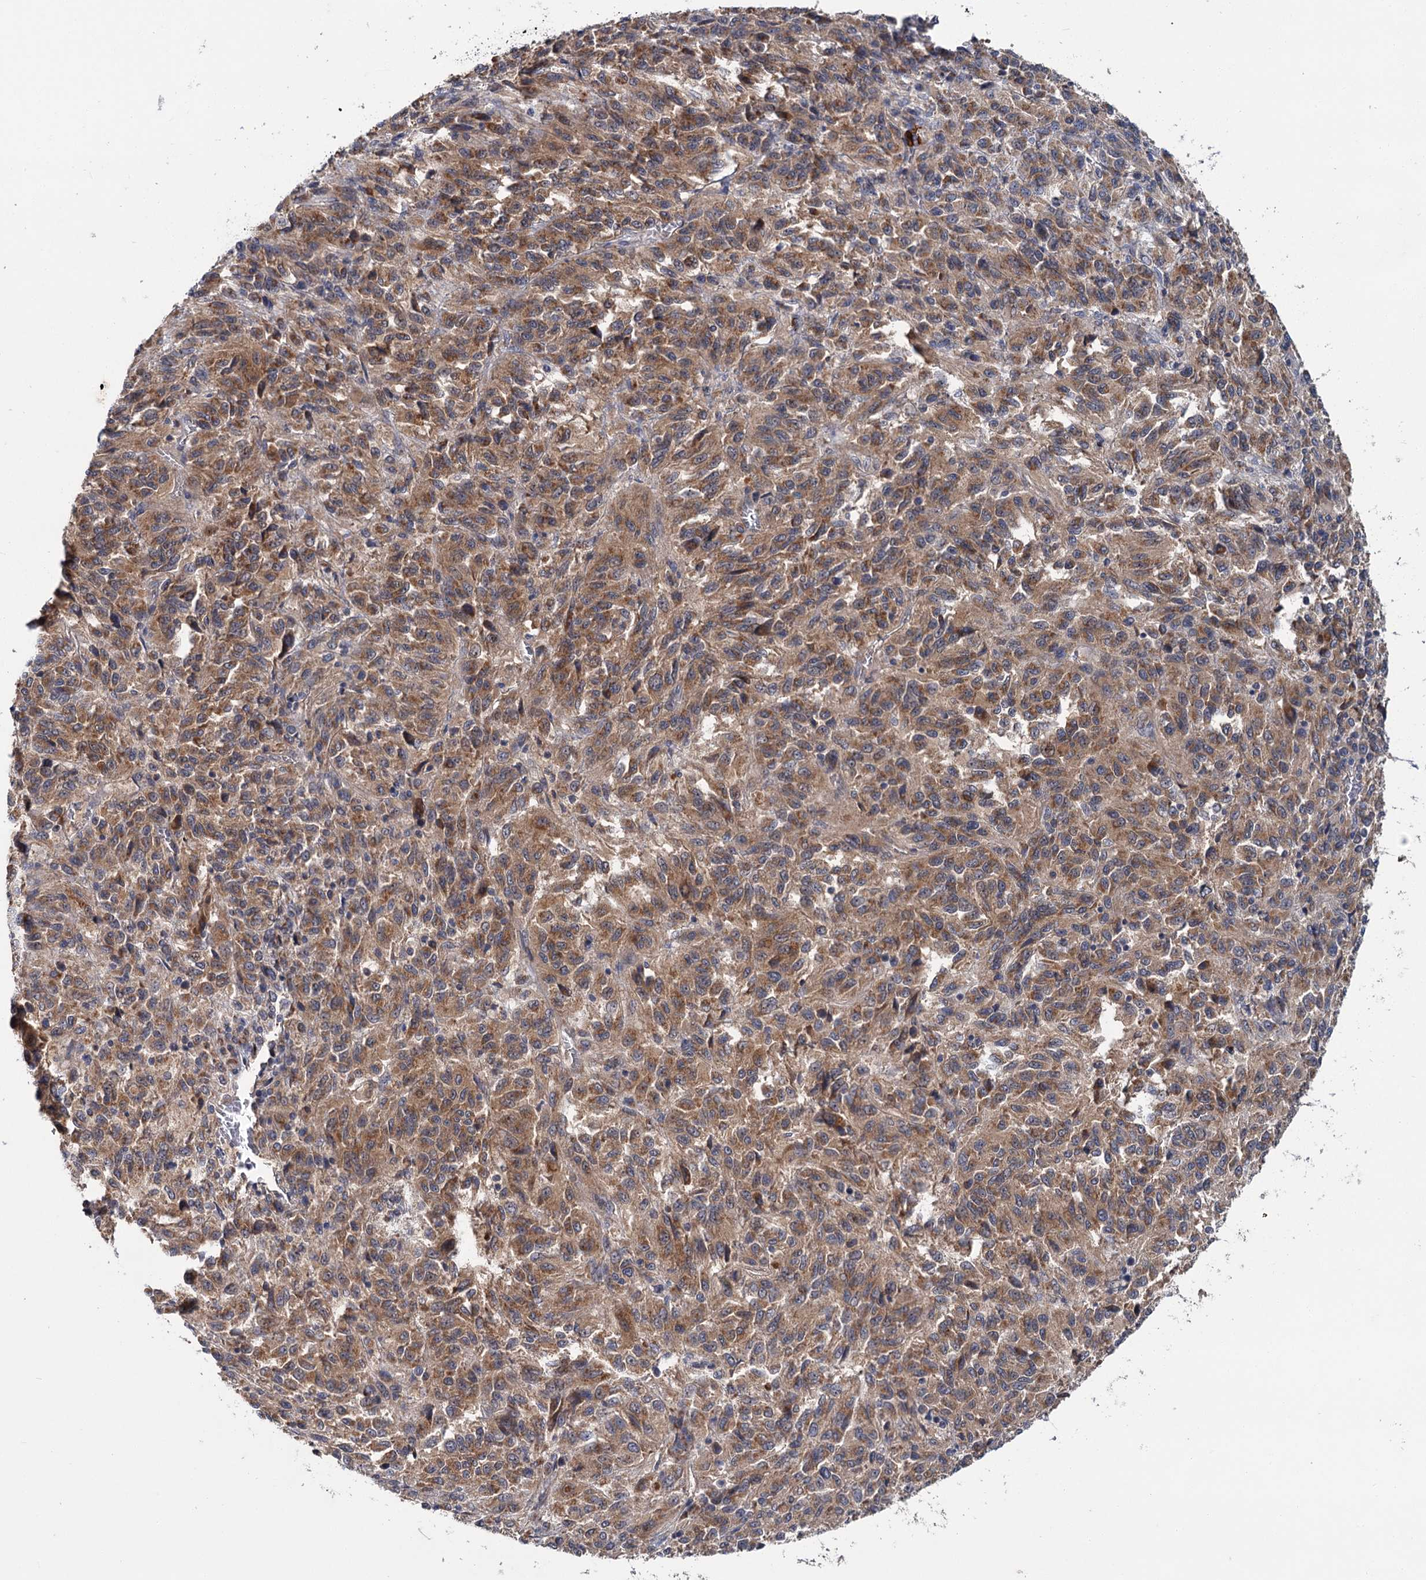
{"staining": {"intensity": "moderate", "quantity": ">75%", "location": "cytoplasmic/membranous"}, "tissue": "melanoma", "cell_type": "Tumor cells", "image_type": "cancer", "snomed": [{"axis": "morphology", "description": "Malignant melanoma, Metastatic site"}, {"axis": "topography", "description": "Lung"}], "caption": "Tumor cells display medium levels of moderate cytoplasmic/membranous staining in about >75% of cells in human melanoma. (Brightfield microscopy of DAB IHC at high magnification).", "gene": "DYNC2H1", "patient": {"sex": "male", "age": 64}}